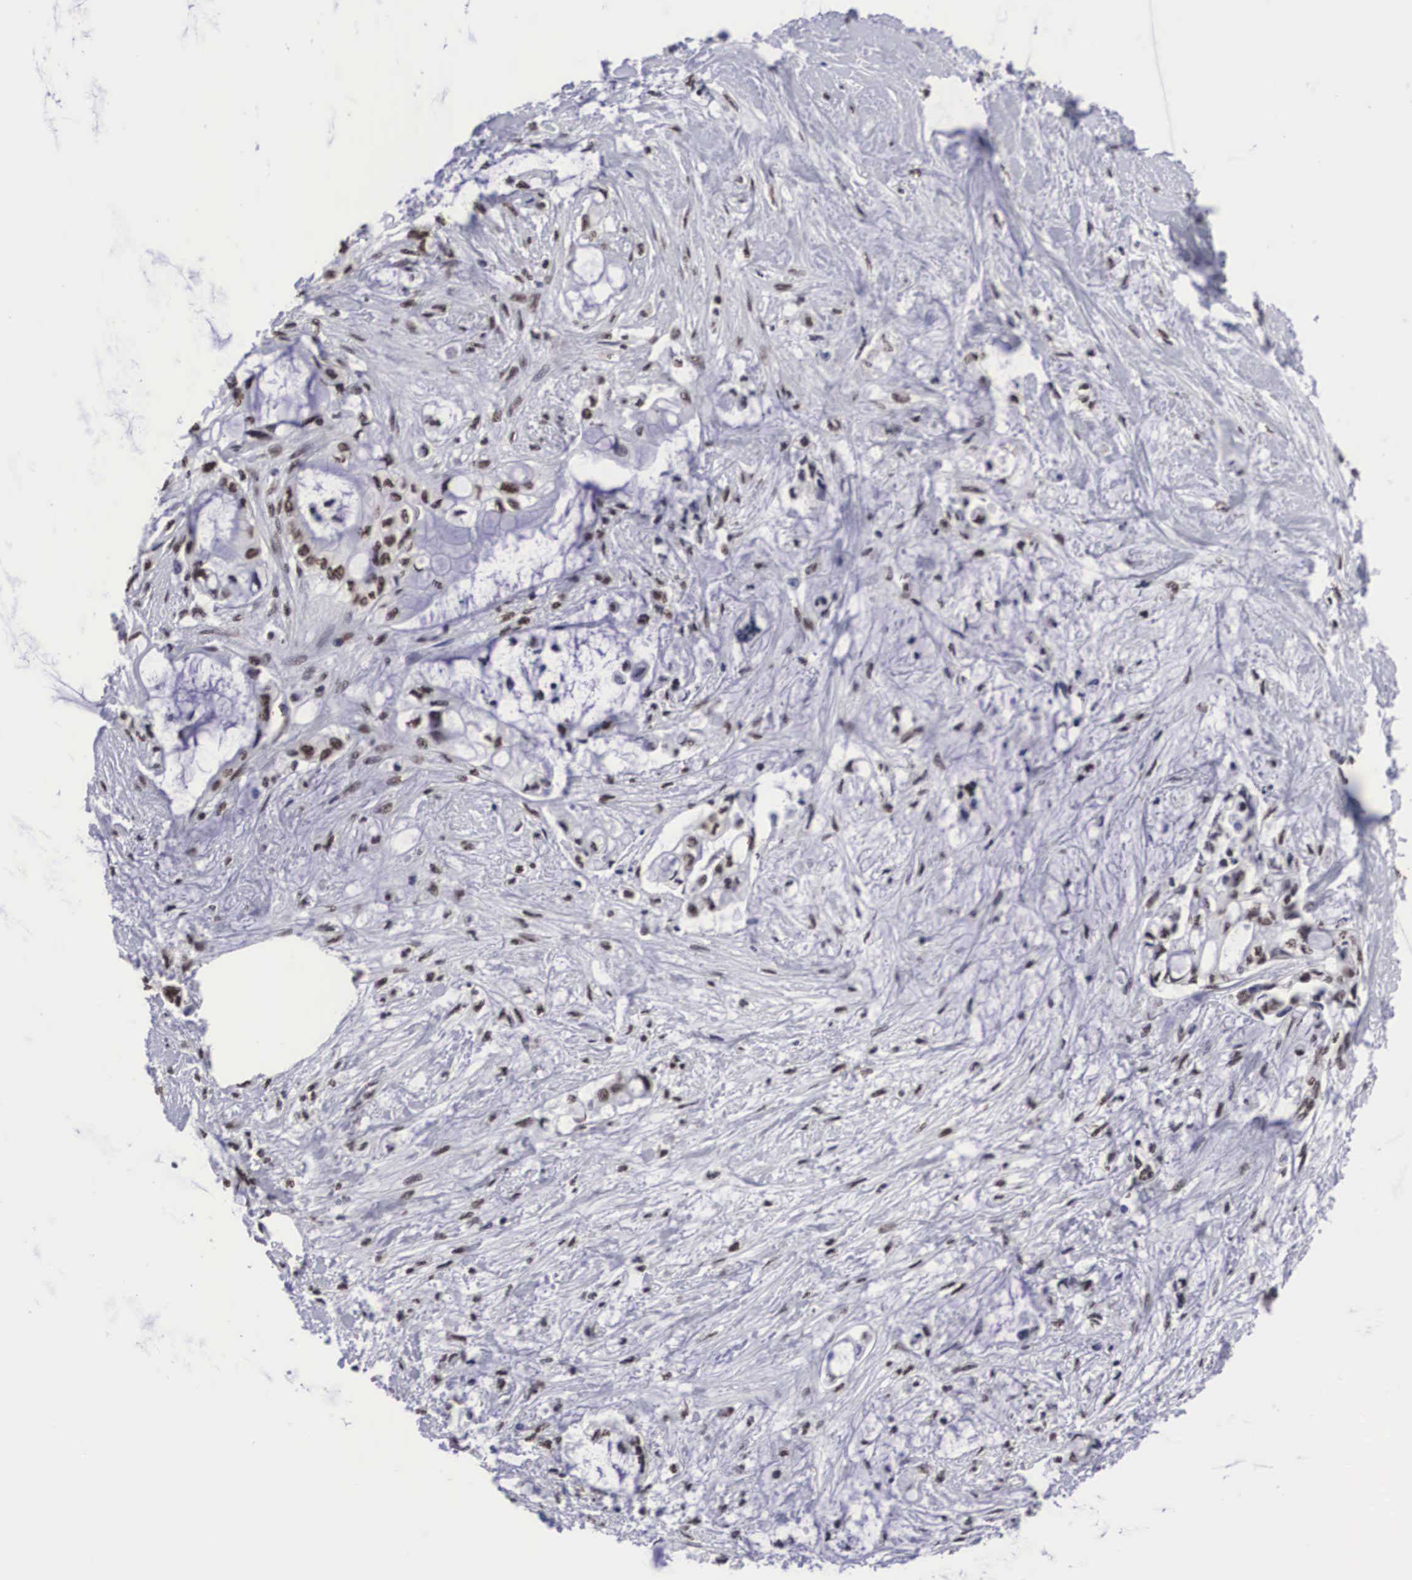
{"staining": {"intensity": "weak", "quantity": "25%-75%", "location": "nuclear"}, "tissue": "pancreatic cancer", "cell_type": "Tumor cells", "image_type": "cancer", "snomed": [{"axis": "morphology", "description": "Adenocarcinoma, NOS"}, {"axis": "topography", "description": "Pancreas"}], "caption": "The immunohistochemical stain shows weak nuclear staining in tumor cells of pancreatic cancer (adenocarcinoma) tissue.", "gene": "ACIN1", "patient": {"sex": "female", "age": 70}}